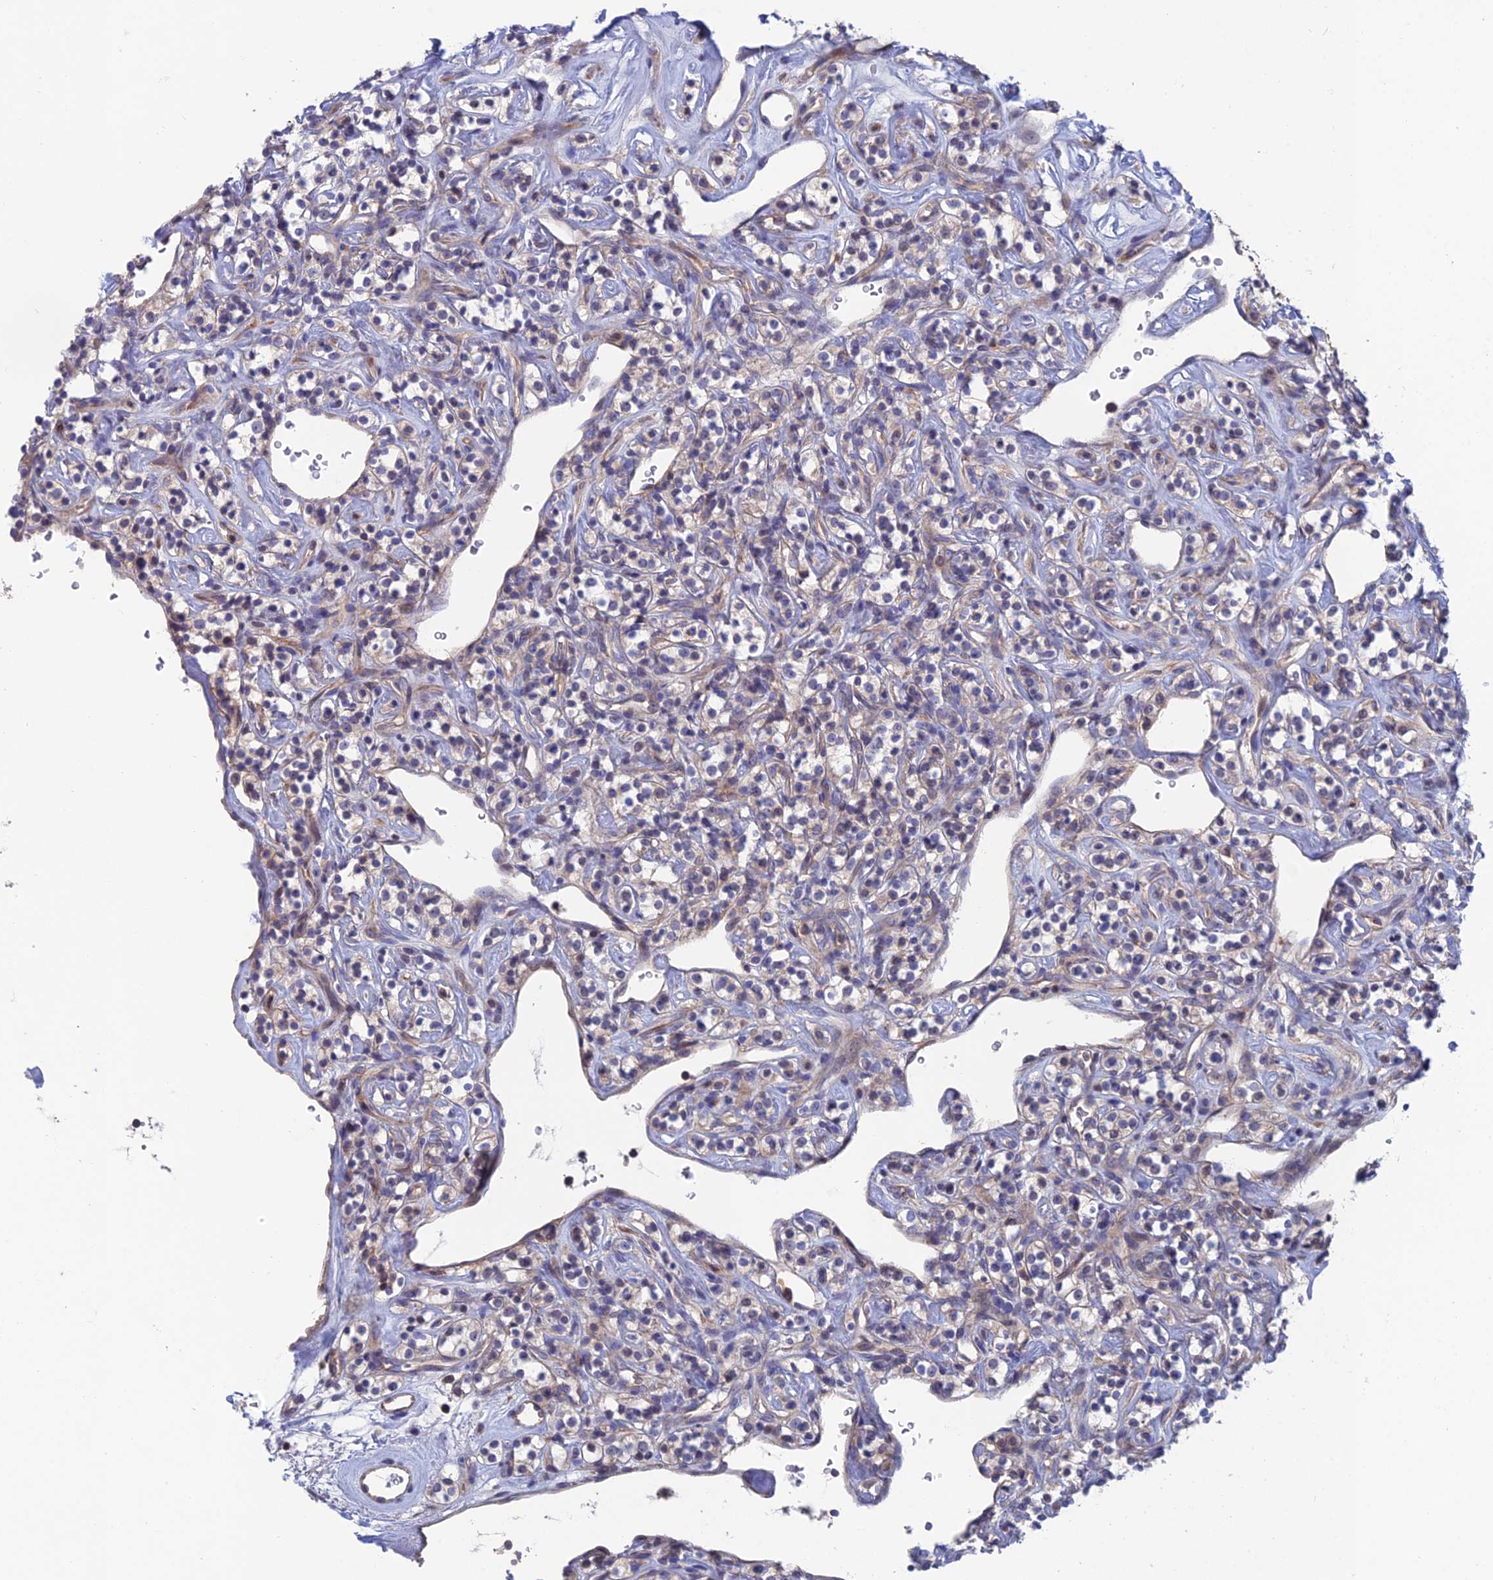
{"staining": {"intensity": "weak", "quantity": "<25%", "location": "cytoplasmic/membranous"}, "tissue": "renal cancer", "cell_type": "Tumor cells", "image_type": "cancer", "snomed": [{"axis": "morphology", "description": "Adenocarcinoma, NOS"}, {"axis": "topography", "description": "Kidney"}], "caption": "Renal adenocarcinoma was stained to show a protein in brown. There is no significant expression in tumor cells. Nuclei are stained in blue.", "gene": "USP37", "patient": {"sex": "male", "age": 77}}